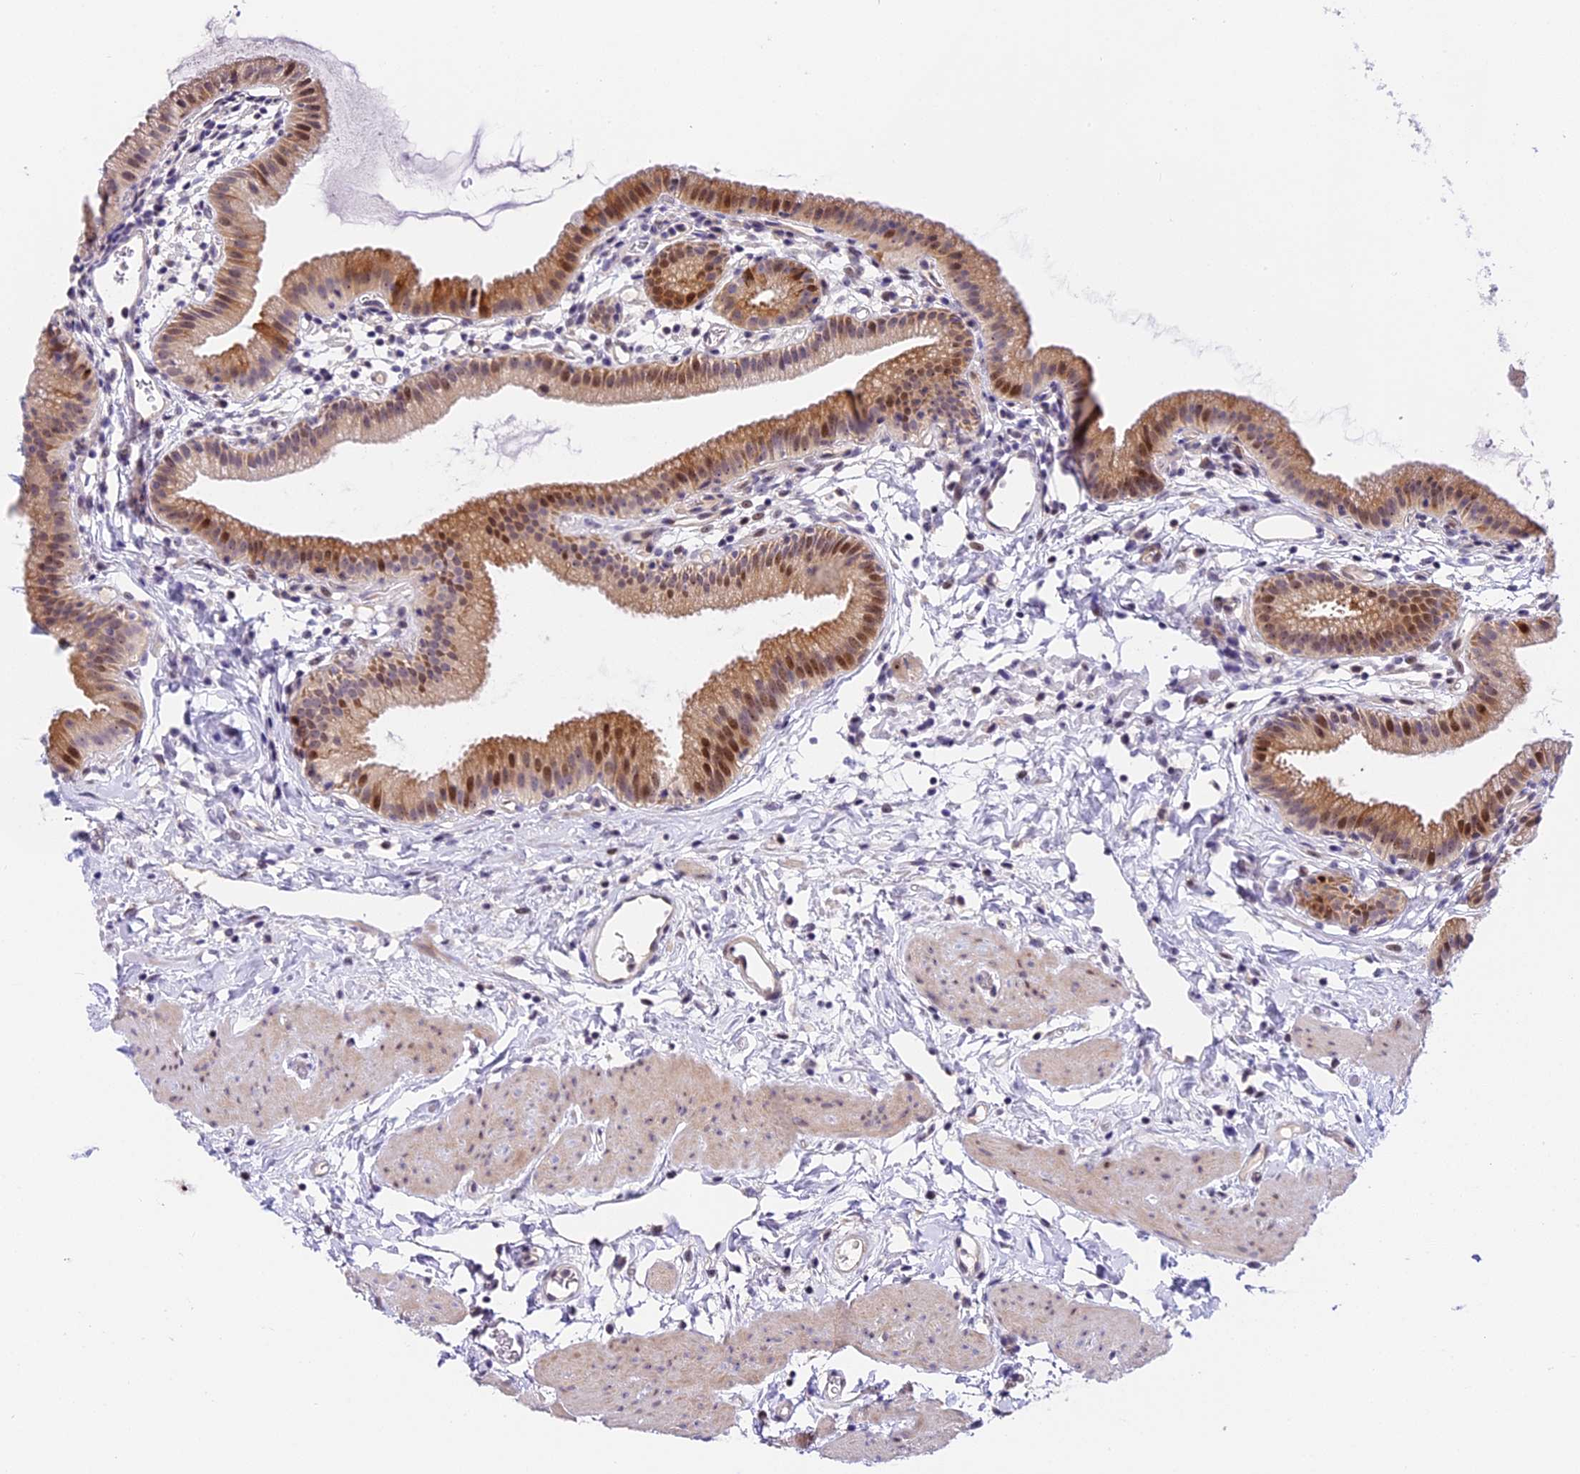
{"staining": {"intensity": "moderate", "quantity": "25%-75%", "location": "cytoplasmic/membranous,nuclear"}, "tissue": "gallbladder", "cell_type": "Glandular cells", "image_type": "normal", "snomed": [{"axis": "morphology", "description": "Normal tissue, NOS"}, {"axis": "topography", "description": "Gallbladder"}], "caption": "IHC image of benign gallbladder stained for a protein (brown), which displays medium levels of moderate cytoplasmic/membranous,nuclear expression in approximately 25%-75% of glandular cells.", "gene": "MIDN", "patient": {"sex": "female", "age": 46}}